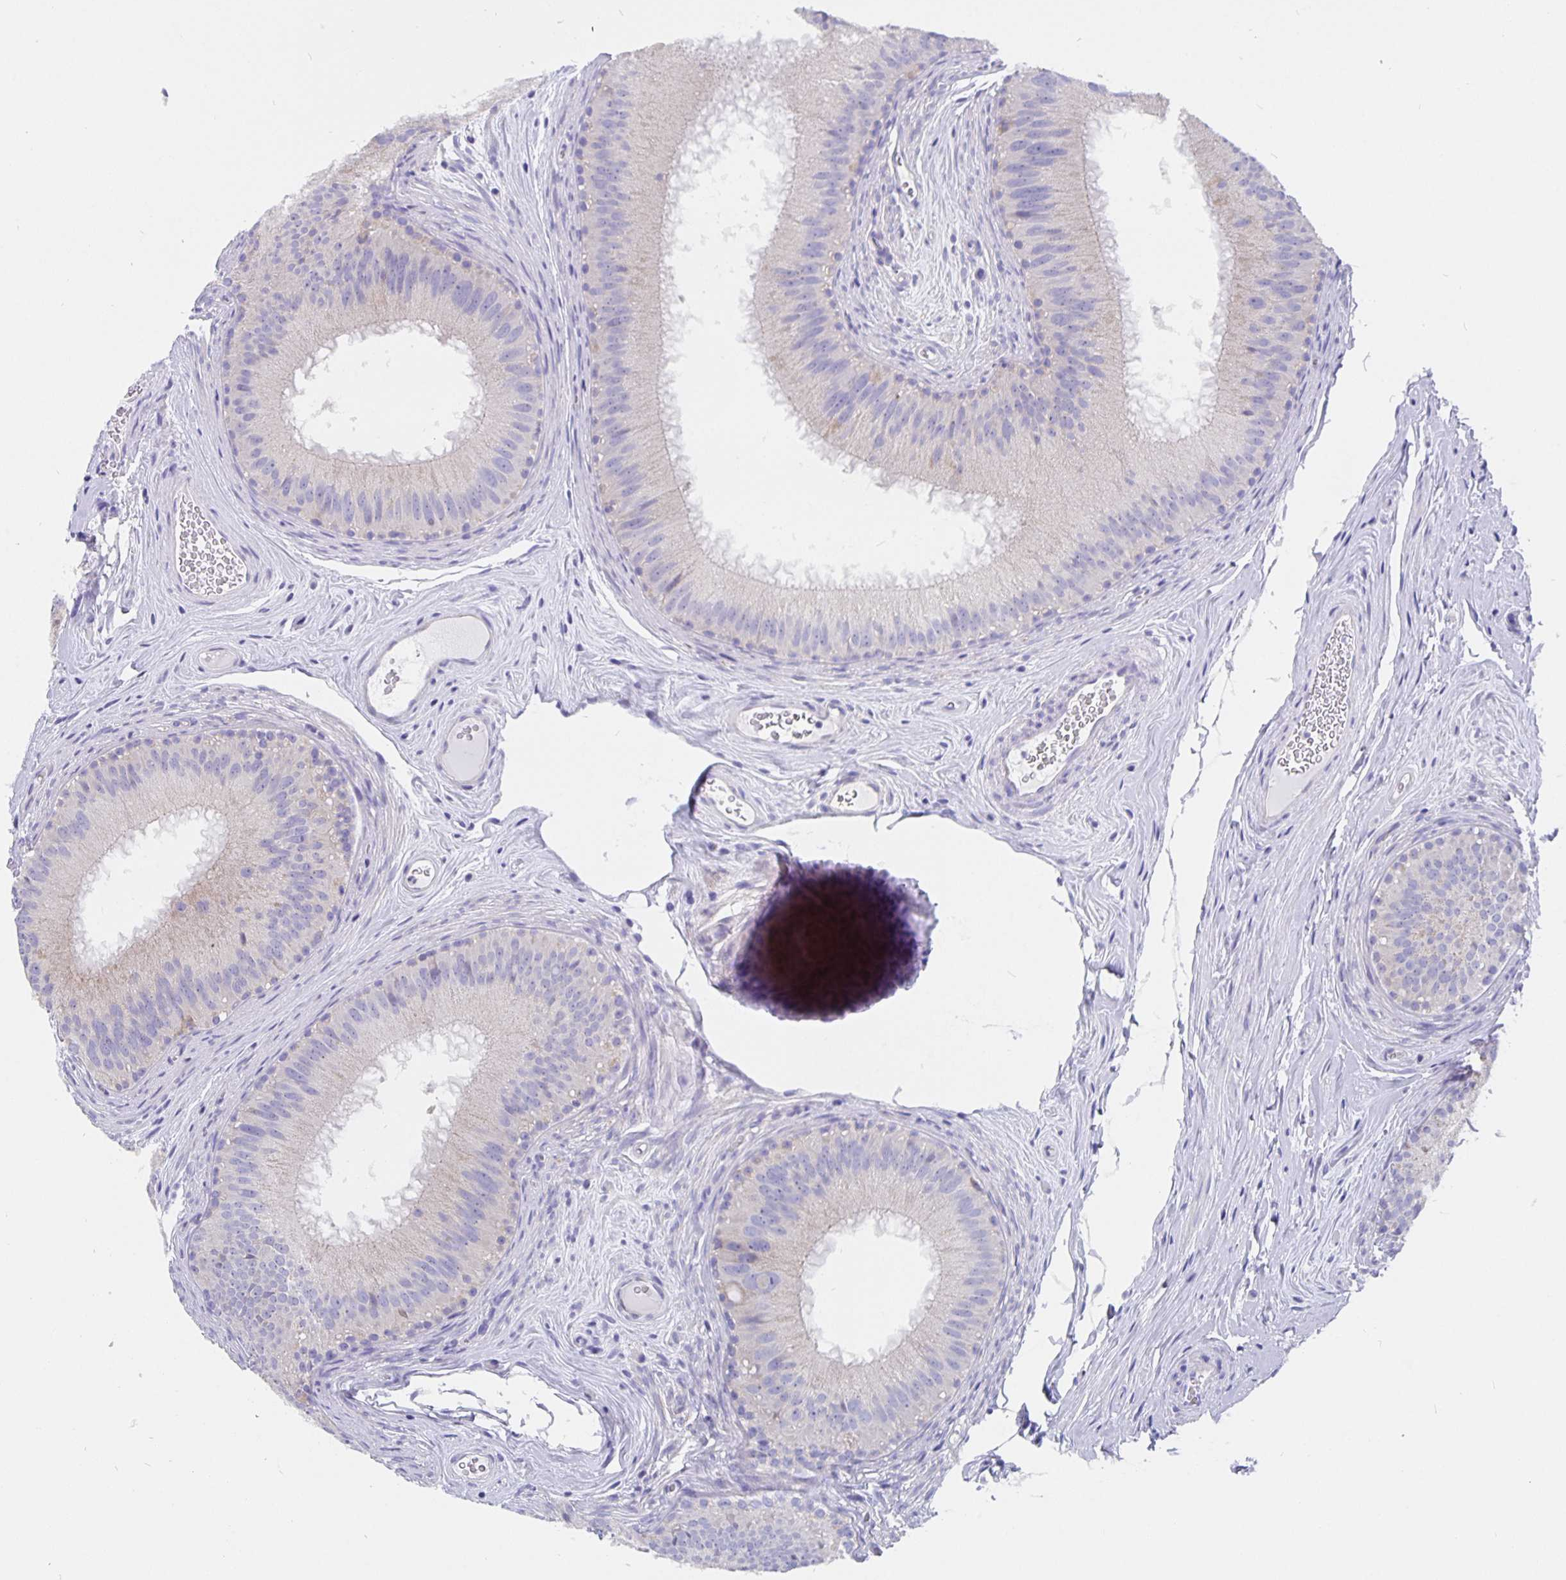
{"staining": {"intensity": "negative", "quantity": "none", "location": "none"}, "tissue": "epididymis", "cell_type": "Glandular cells", "image_type": "normal", "snomed": [{"axis": "morphology", "description": "Normal tissue, NOS"}, {"axis": "topography", "description": "Epididymis"}], "caption": "Glandular cells are negative for protein expression in benign human epididymis. (DAB immunohistochemistry with hematoxylin counter stain).", "gene": "CFAP74", "patient": {"sex": "male", "age": 44}}